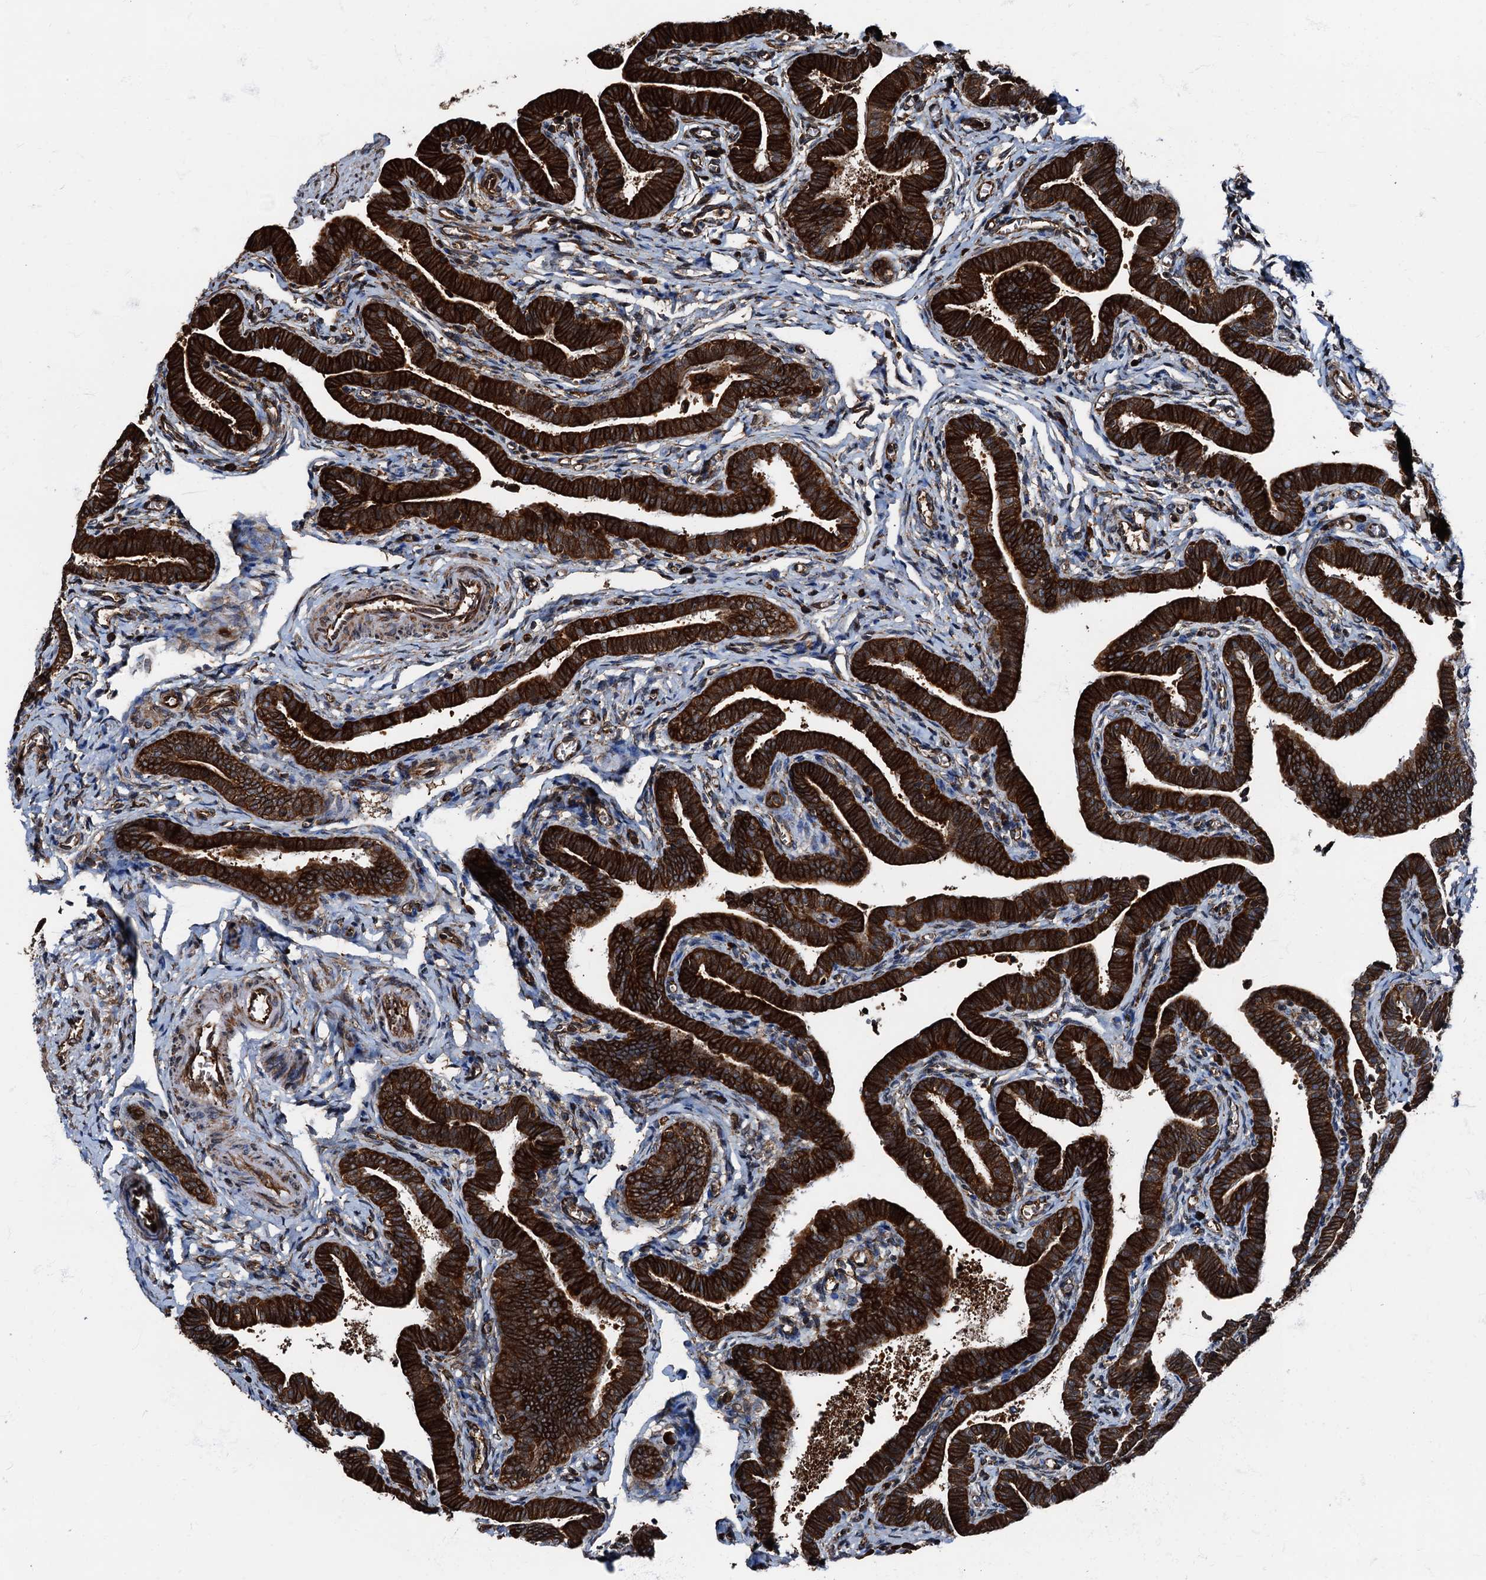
{"staining": {"intensity": "strong", "quantity": ">75%", "location": "cytoplasmic/membranous"}, "tissue": "fallopian tube", "cell_type": "Glandular cells", "image_type": "normal", "snomed": [{"axis": "morphology", "description": "Normal tissue, NOS"}, {"axis": "topography", "description": "Fallopian tube"}], "caption": "A brown stain labels strong cytoplasmic/membranous staining of a protein in glandular cells of benign fallopian tube. (brown staining indicates protein expression, while blue staining denotes nuclei).", "gene": "ATP2C1", "patient": {"sex": "female", "age": 36}}